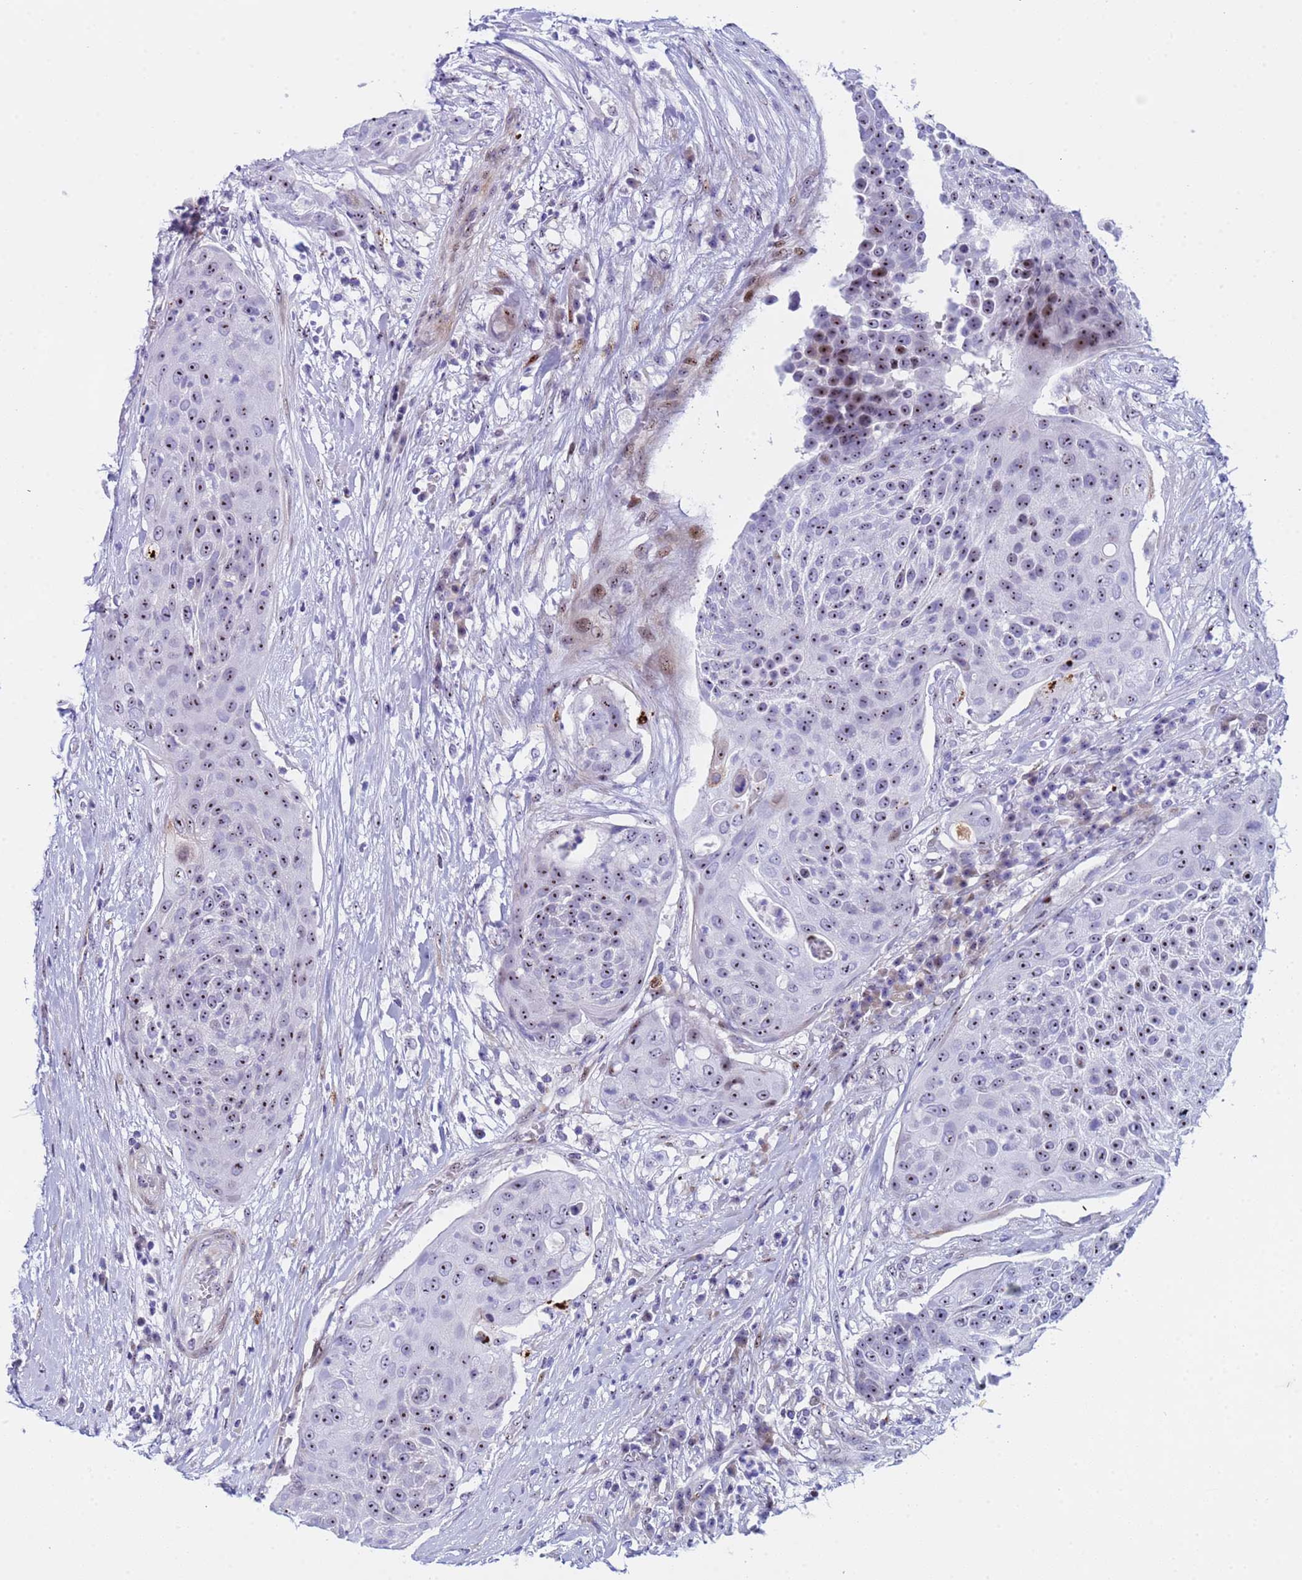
{"staining": {"intensity": "moderate", "quantity": "<25%", "location": "nuclear"}, "tissue": "urothelial cancer", "cell_type": "Tumor cells", "image_type": "cancer", "snomed": [{"axis": "morphology", "description": "Urothelial carcinoma, High grade"}, {"axis": "topography", "description": "Urinary bladder"}], "caption": "A high-resolution histopathology image shows IHC staining of urothelial carcinoma (high-grade), which shows moderate nuclear staining in about <25% of tumor cells. The protein is stained brown, and the nuclei are stained in blue (DAB IHC with brightfield microscopy, high magnification).", "gene": "POP5", "patient": {"sex": "female", "age": 63}}